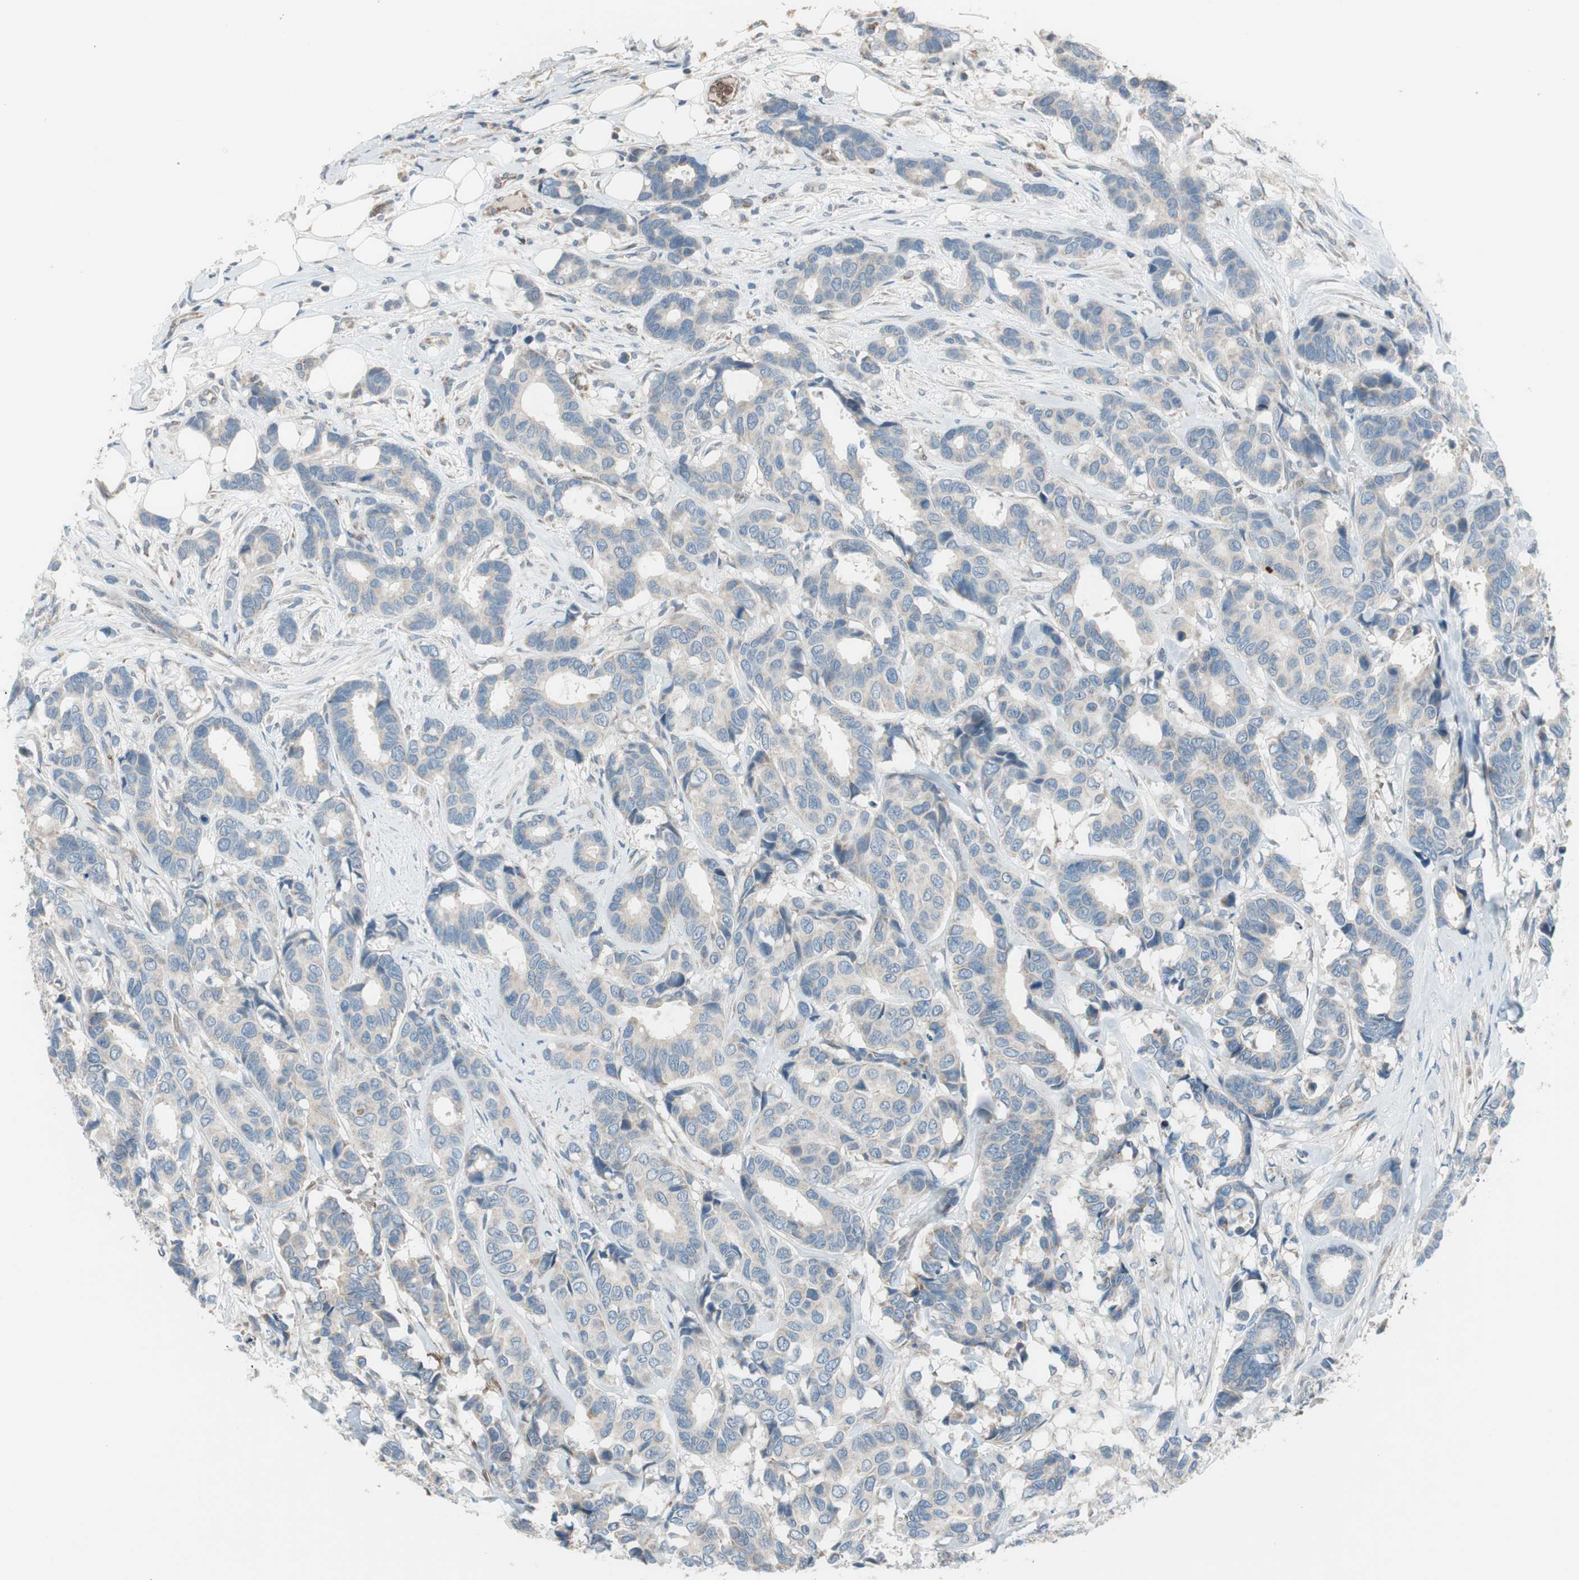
{"staining": {"intensity": "weak", "quantity": "<25%", "location": "cytoplasmic/membranous"}, "tissue": "breast cancer", "cell_type": "Tumor cells", "image_type": "cancer", "snomed": [{"axis": "morphology", "description": "Duct carcinoma"}, {"axis": "topography", "description": "Breast"}], "caption": "This is an immunohistochemistry (IHC) image of breast cancer. There is no staining in tumor cells.", "gene": "GYPC", "patient": {"sex": "female", "age": 87}}